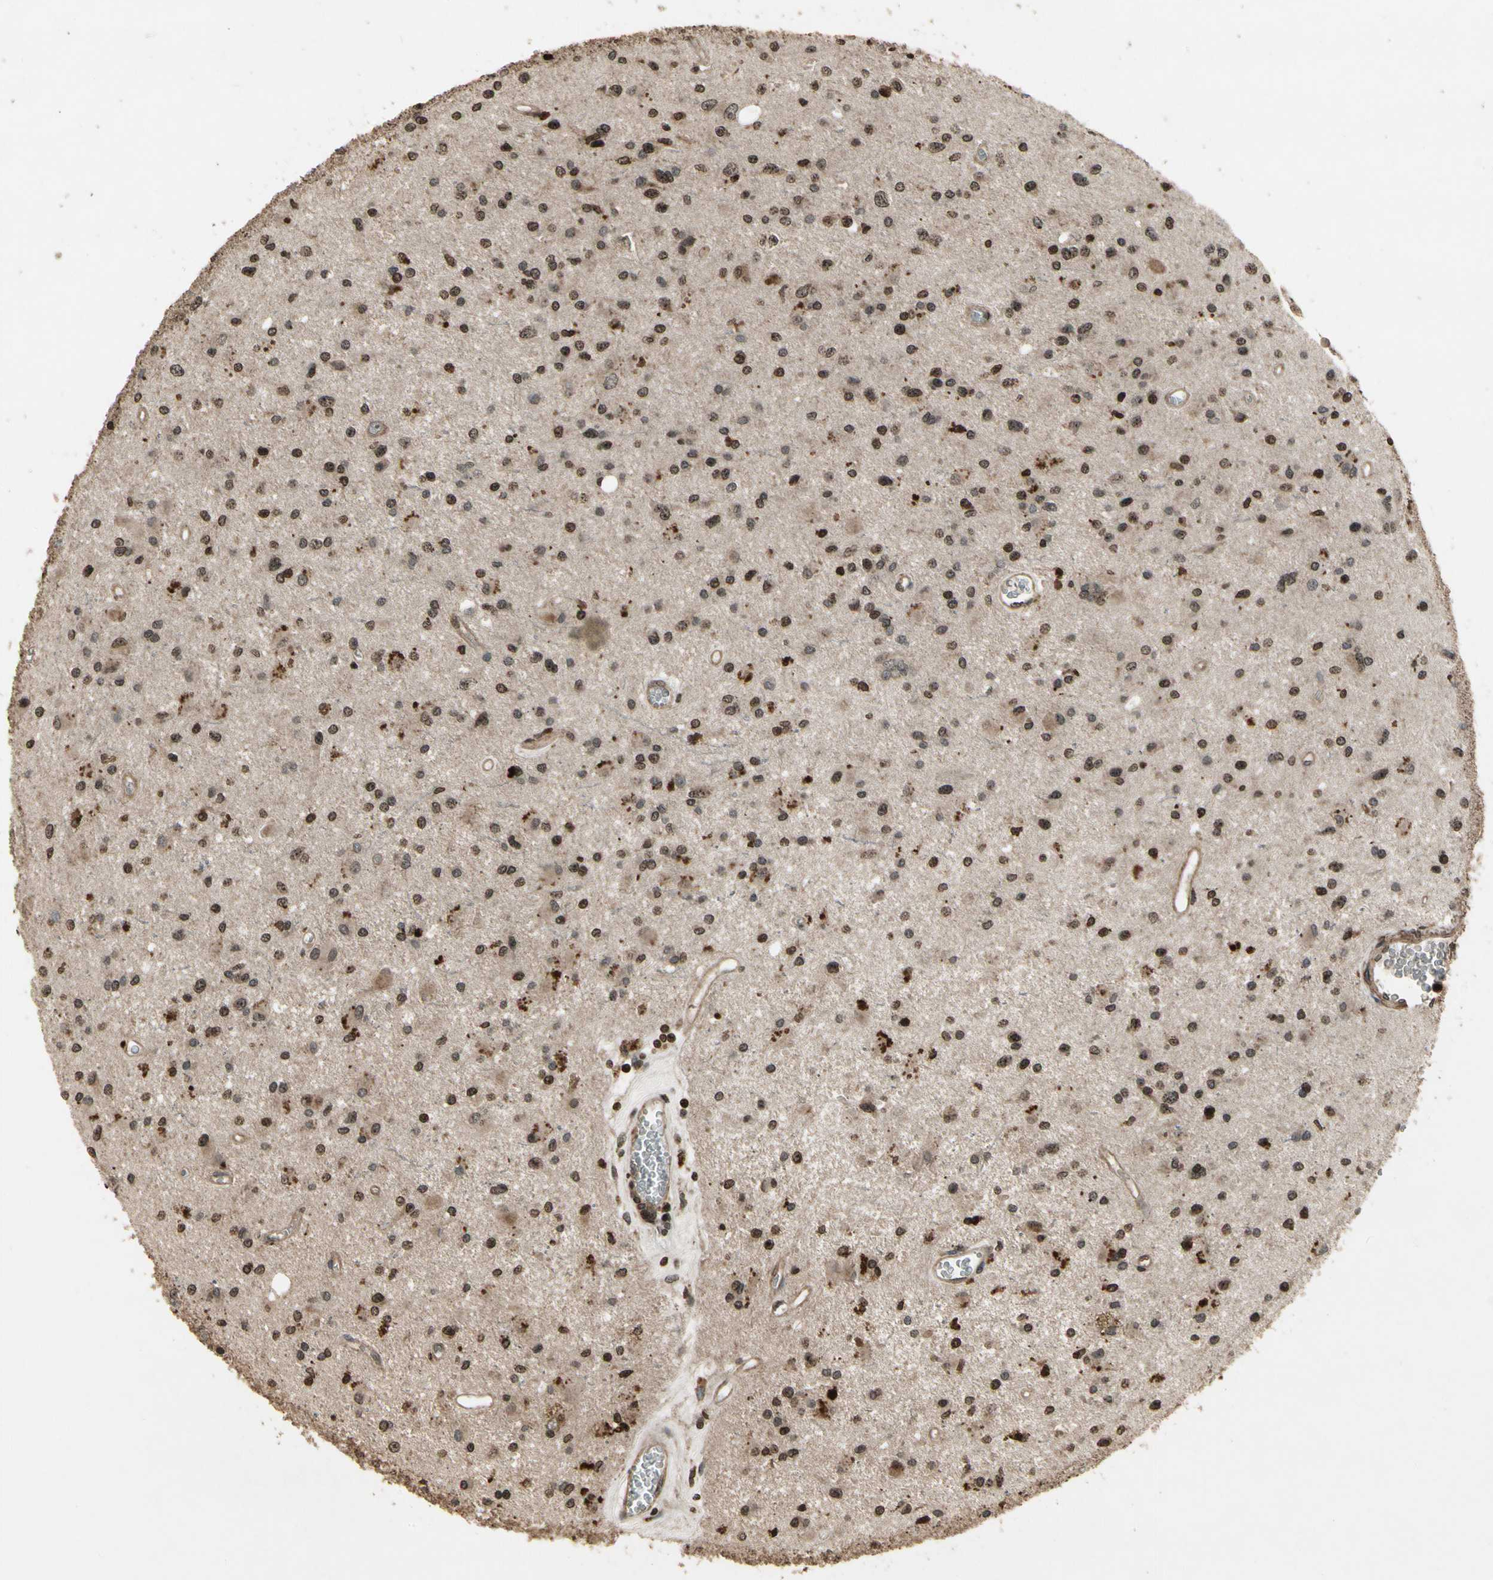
{"staining": {"intensity": "strong", "quantity": ">75%", "location": "nuclear"}, "tissue": "glioma", "cell_type": "Tumor cells", "image_type": "cancer", "snomed": [{"axis": "morphology", "description": "Glioma, malignant, Low grade"}, {"axis": "topography", "description": "Brain"}], "caption": "This image demonstrates IHC staining of malignant glioma (low-grade), with high strong nuclear positivity in about >75% of tumor cells.", "gene": "GLRX", "patient": {"sex": "male", "age": 58}}